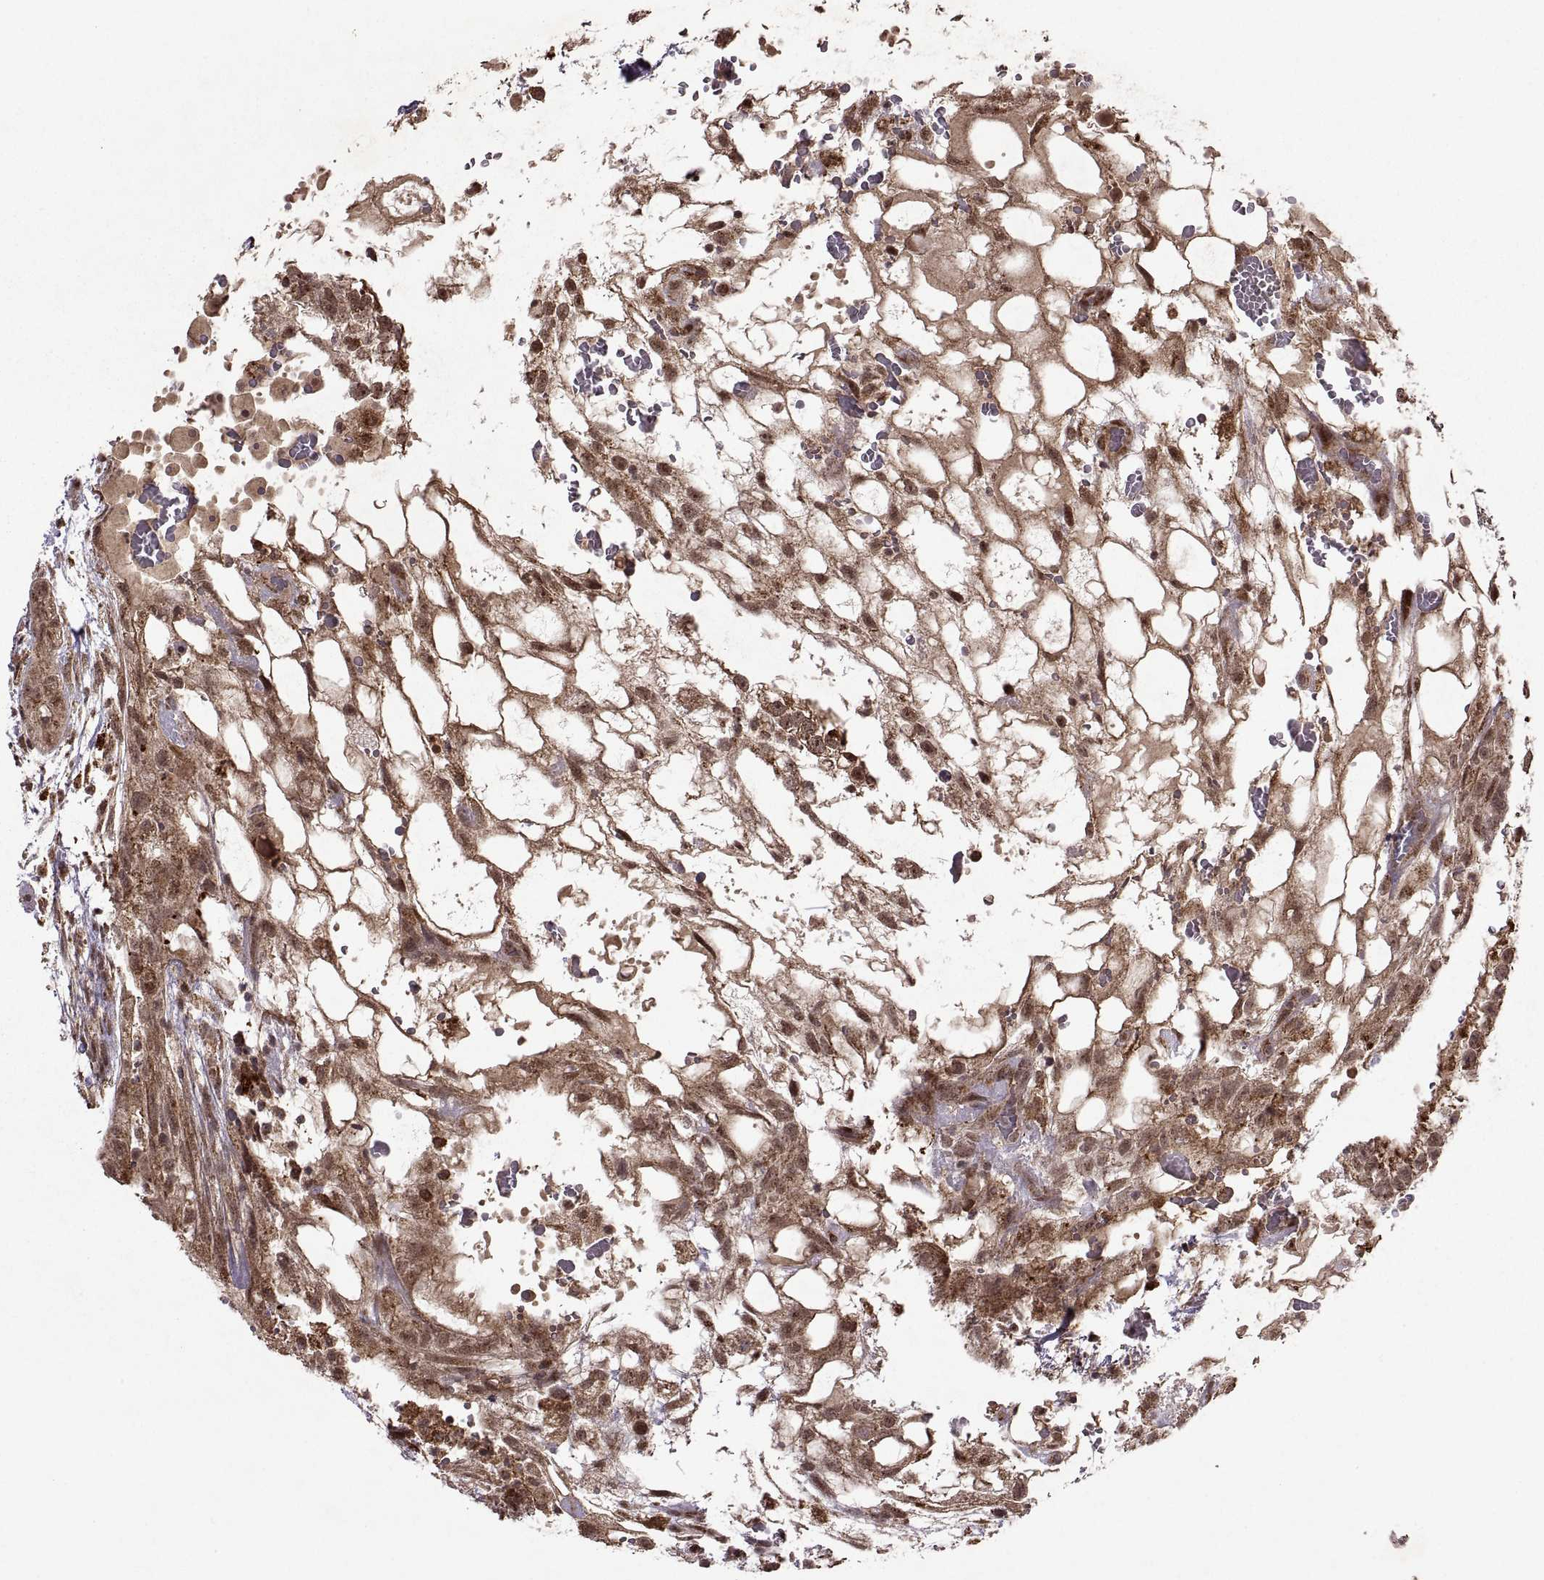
{"staining": {"intensity": "moderate", "quantity": ">75%", "location": "cytoplasmic/membranous,nuclear"}, "tissue": "testis cancer", "cell_type": "Tumor cells", "image_type": "cancer", "snomed": [{"axis": "morphology", "description": "Normal tissue, NOS"}, {"axis": "morphology", "description": "Carcinoma, Embryonal, NOS"}, {"axis": "topography", "description": "Testis"}], "caption": "Testis cancer stained for a protein (brown) exhibits moderate cytoplasmic/membranous and nuclear positive positivity in about >75% of tumor cells.", "gene": "PTOV1", "patient": {"sex": "male", "age": 32}}